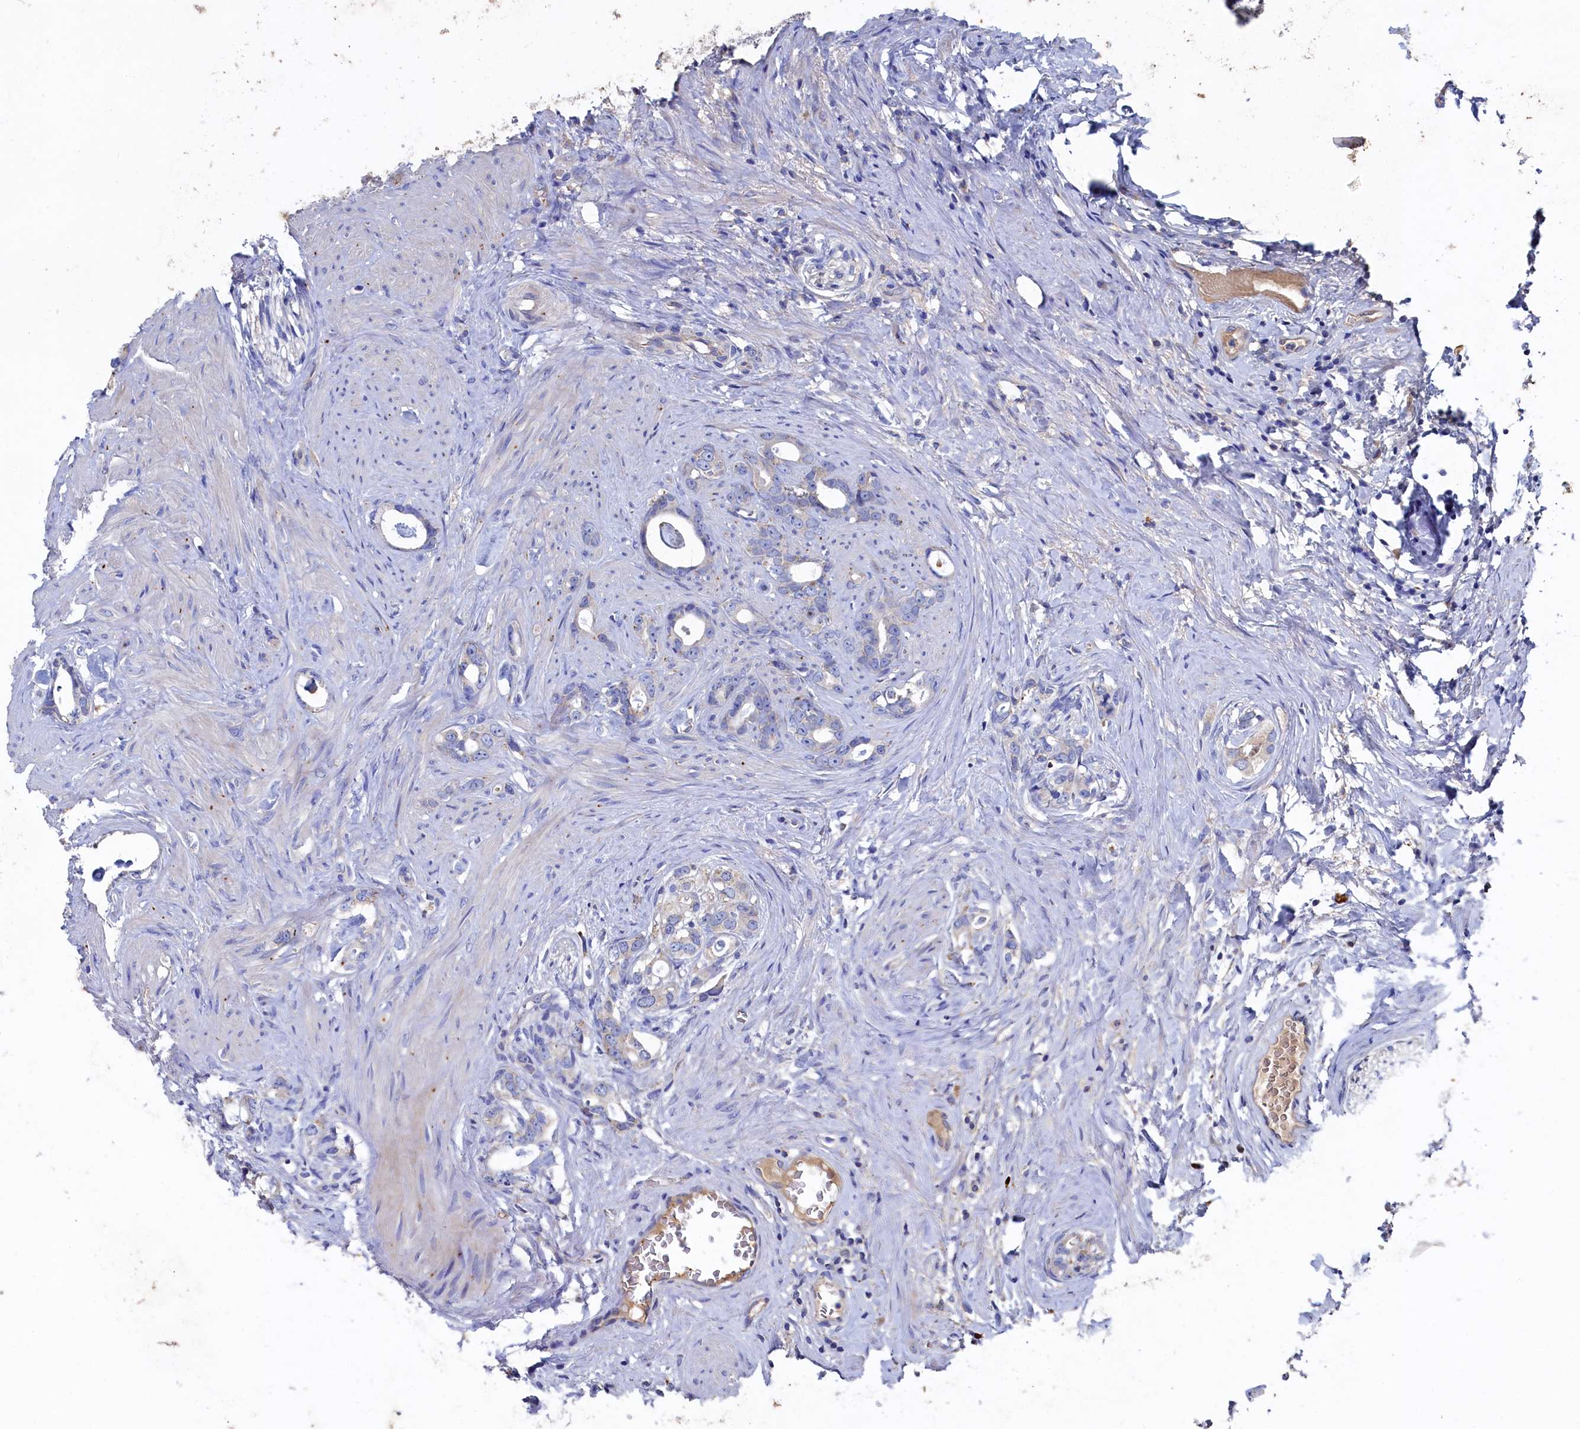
{"staining": {"intensity": "negative", "quantity": "none", "location": "none"}, "tissue": "prostate cancer", "cell_type": "Tumor cells", "image_type": "cancer", "snomed": [{"axis": "morphology", "description": "Adenocarcinoma, Low grade"}, {"axis": "topography", "description": "Prostate"}], "caption": "The micrograph reveals no significant expression in tumor cells of prostate cancer (low-grade adenocarcinoma).", "gene": "TK2", "patient": {"sex": "male", "age": 63}}